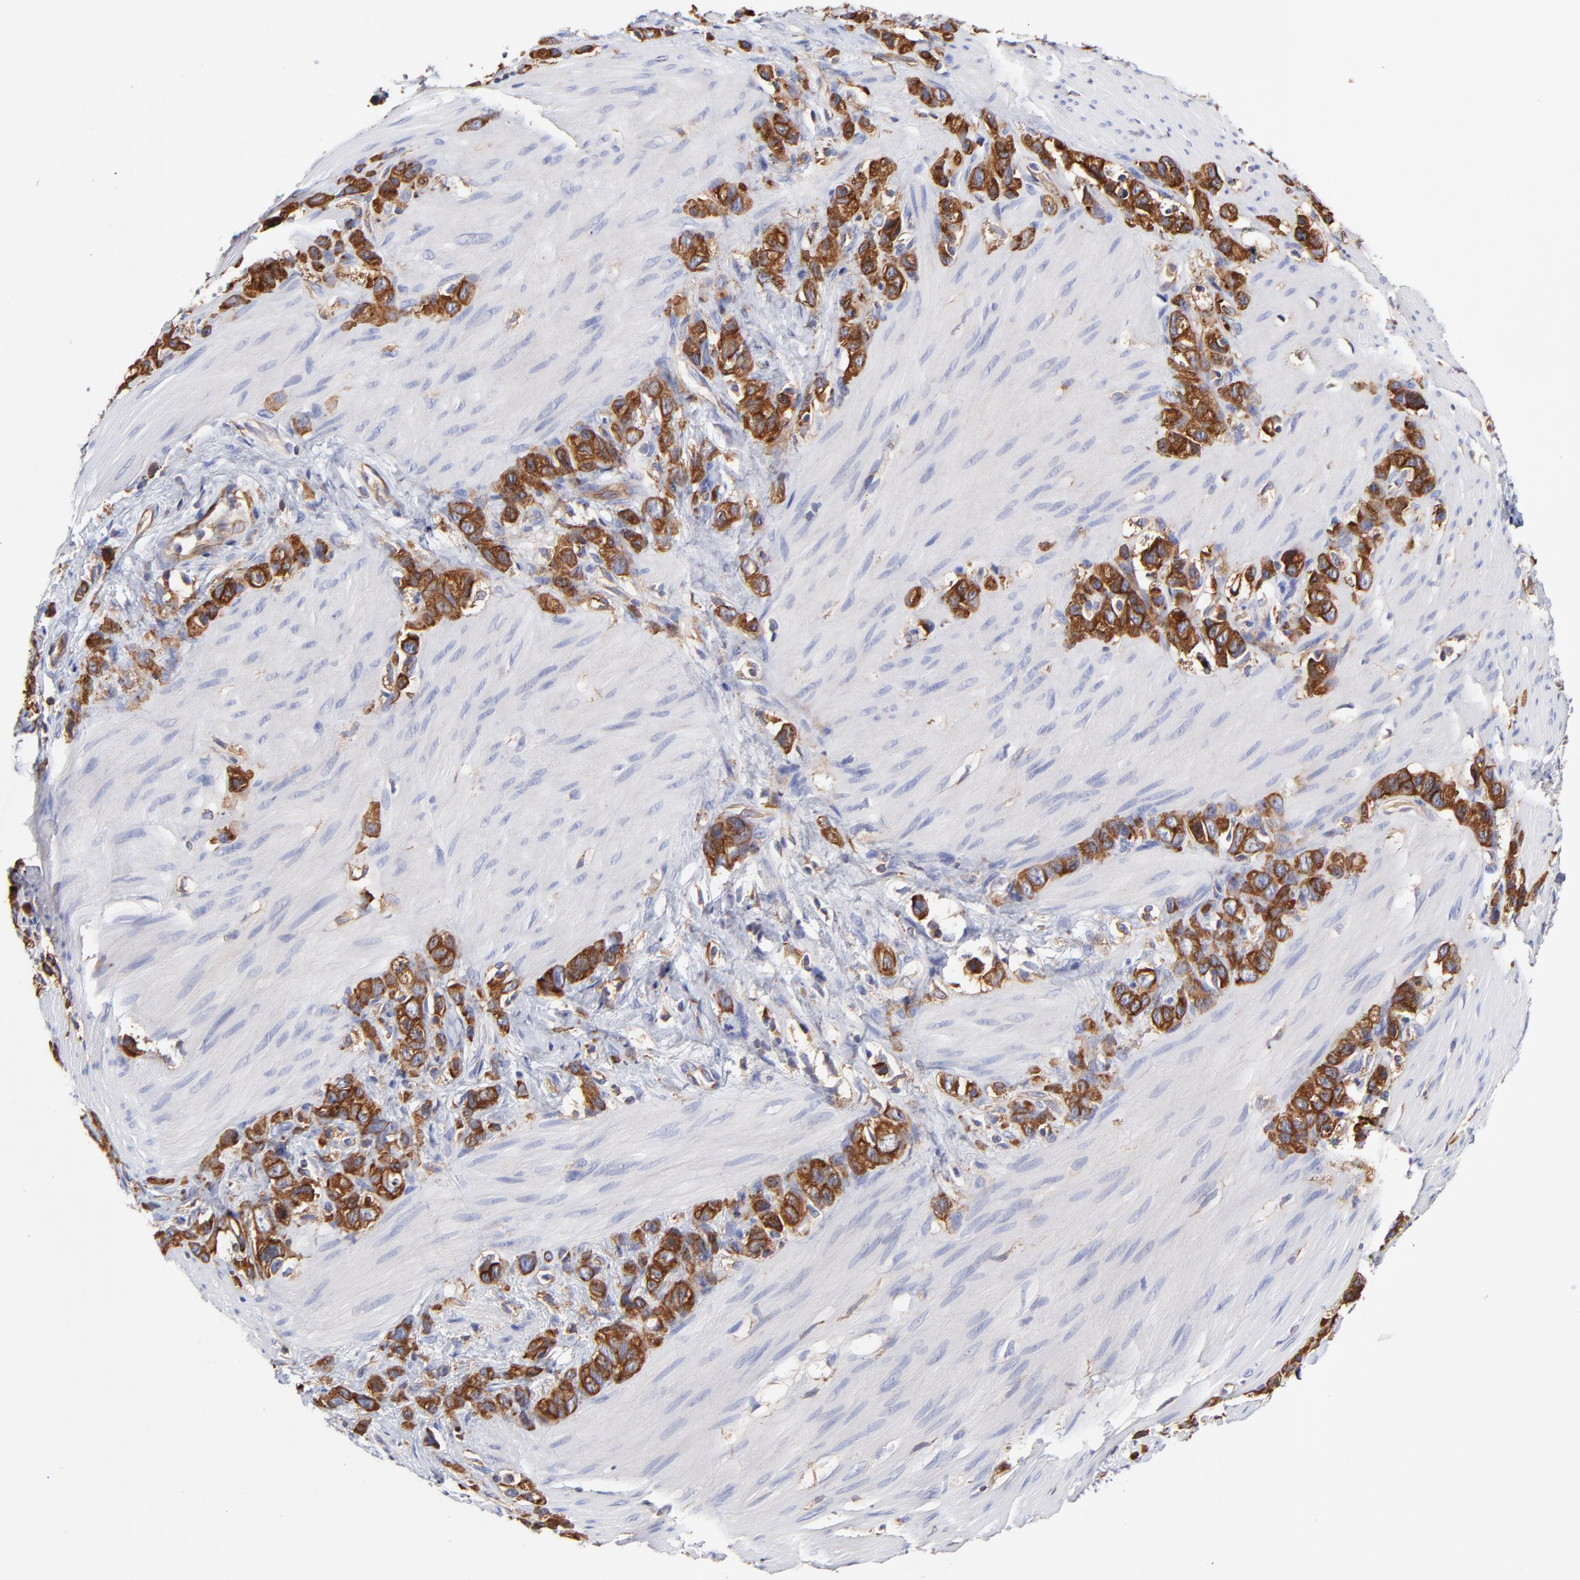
{"staining": {"intensity": "strong", "quantity": ">75%", "location": "cytoplasmic/membranous"}, "tissue": "stomach cancer", "cell_type": "Tumor cells", "image_type": "cancer", "snomed": [{"axis": "morphology", "description": "Normal tissue, NOS"}, {"axis": "morphology", "description": "Adenocarcinoma, NOS"}, {"axis": "morphology", "description": "Adenocarcinoma, High grade"}, {"axis": "topography", "description": "Stomach, upper"}, {"axis": "topography", "description": "Stomach"}], "caption": "Immunohistochemical staining of stomach cancer (adenocarcinoma) displays high levels of strong cytoplasmic/membranous protein staining in approximately >75% of tumor cells.", "gene": "CD2AP", "patient": {"sex": "female", "age": 65}}